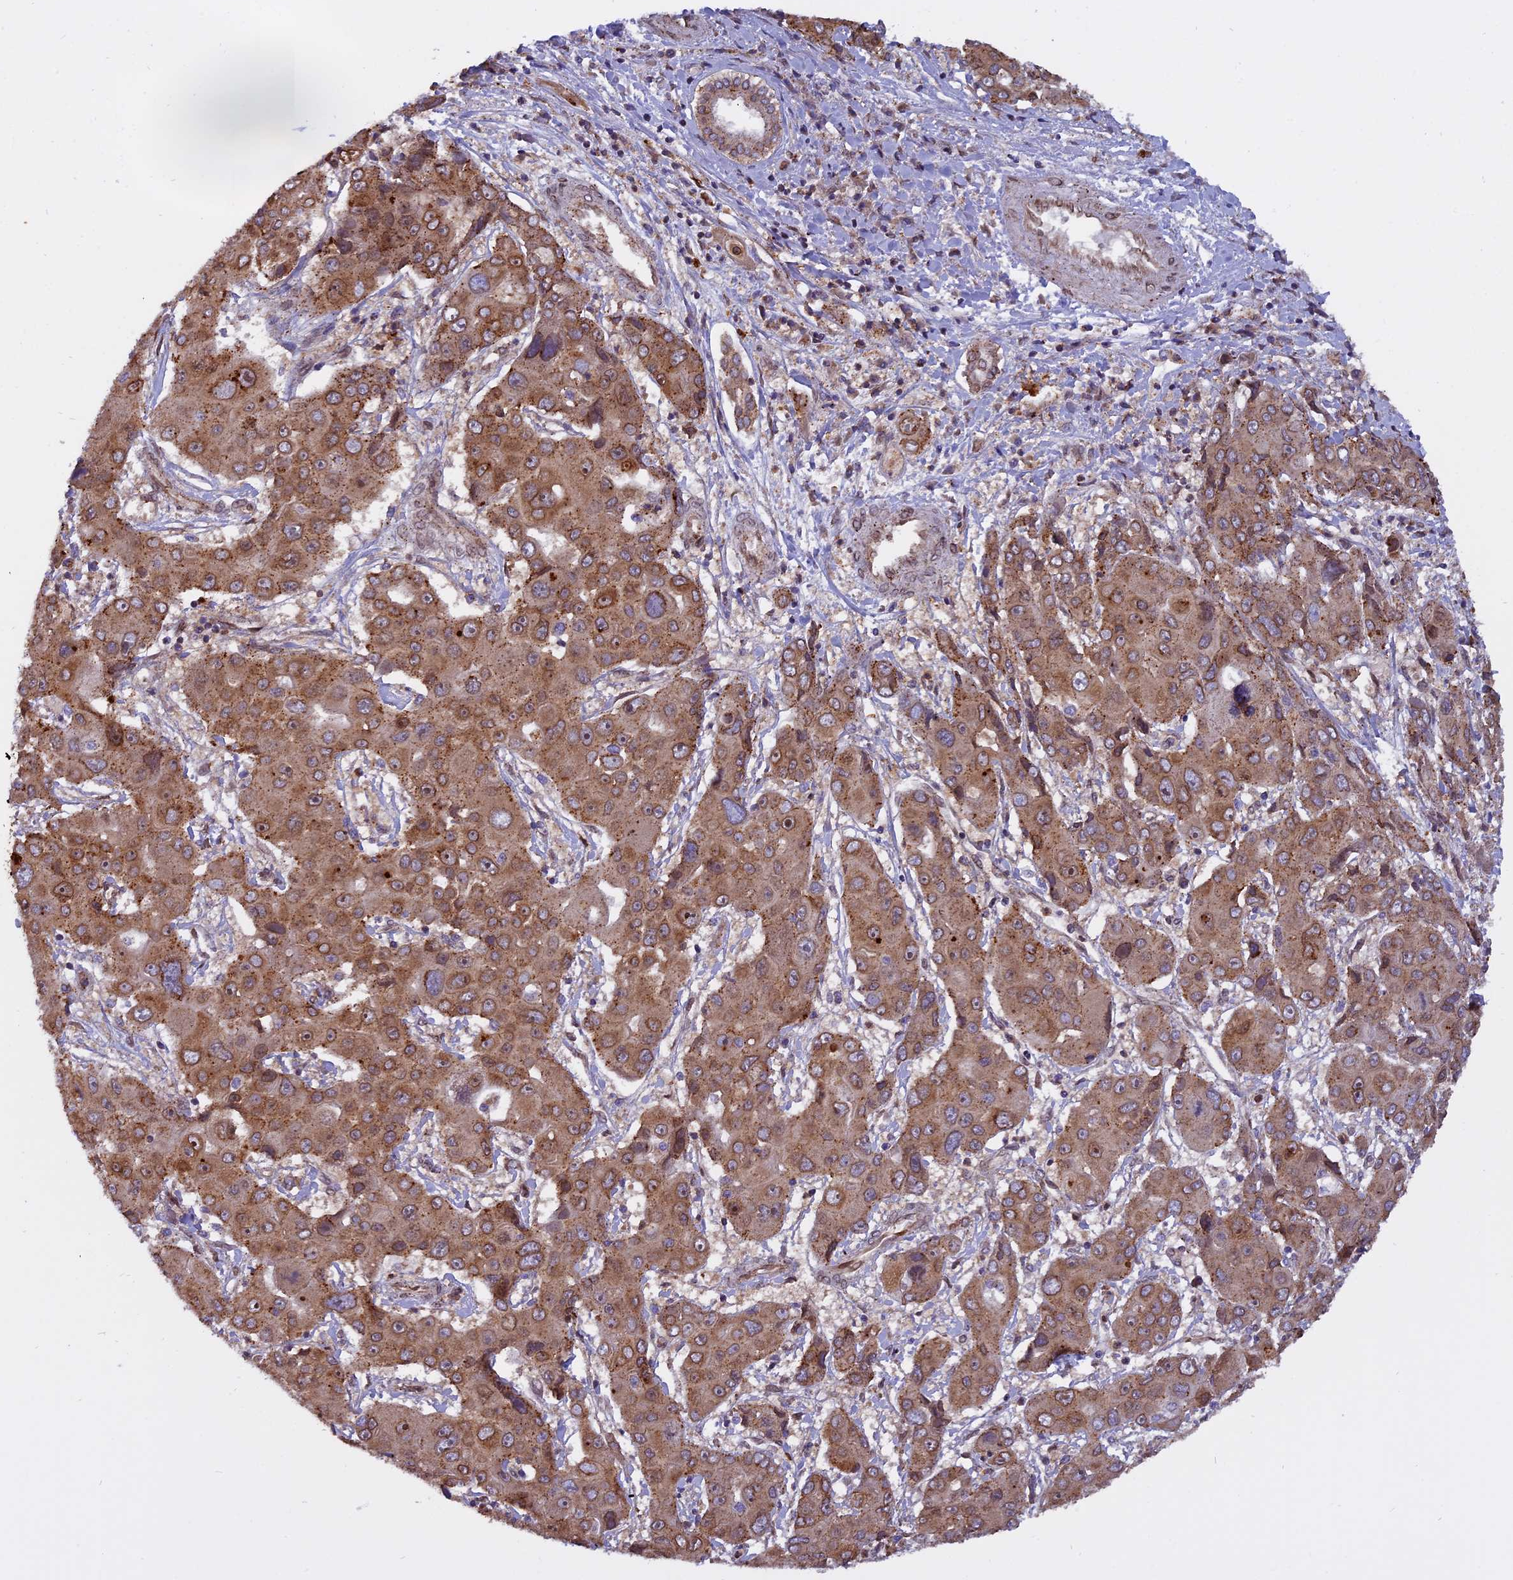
{"staining": {"intensity": "moderate", "quantity": ">75%", "location": "cytoplasmic/membranous"}, "tissue": "liver cancer", "cell_type": "Tumor cells", "image_type": "cancer", "snomed": [{"axis": "morphology", "description": "Cholangiocarcinoma"}, {"axis": "topography", "description": "Liver"}], "caption": "A histopathology image of liver cancer (cholangiocarcinoma) stained for a protein displays moderate cytoplasmic/membranous brown staining in tumor cells.", "gene": "CHMP2A", "patient": {"sex": "male", "age": 67}}